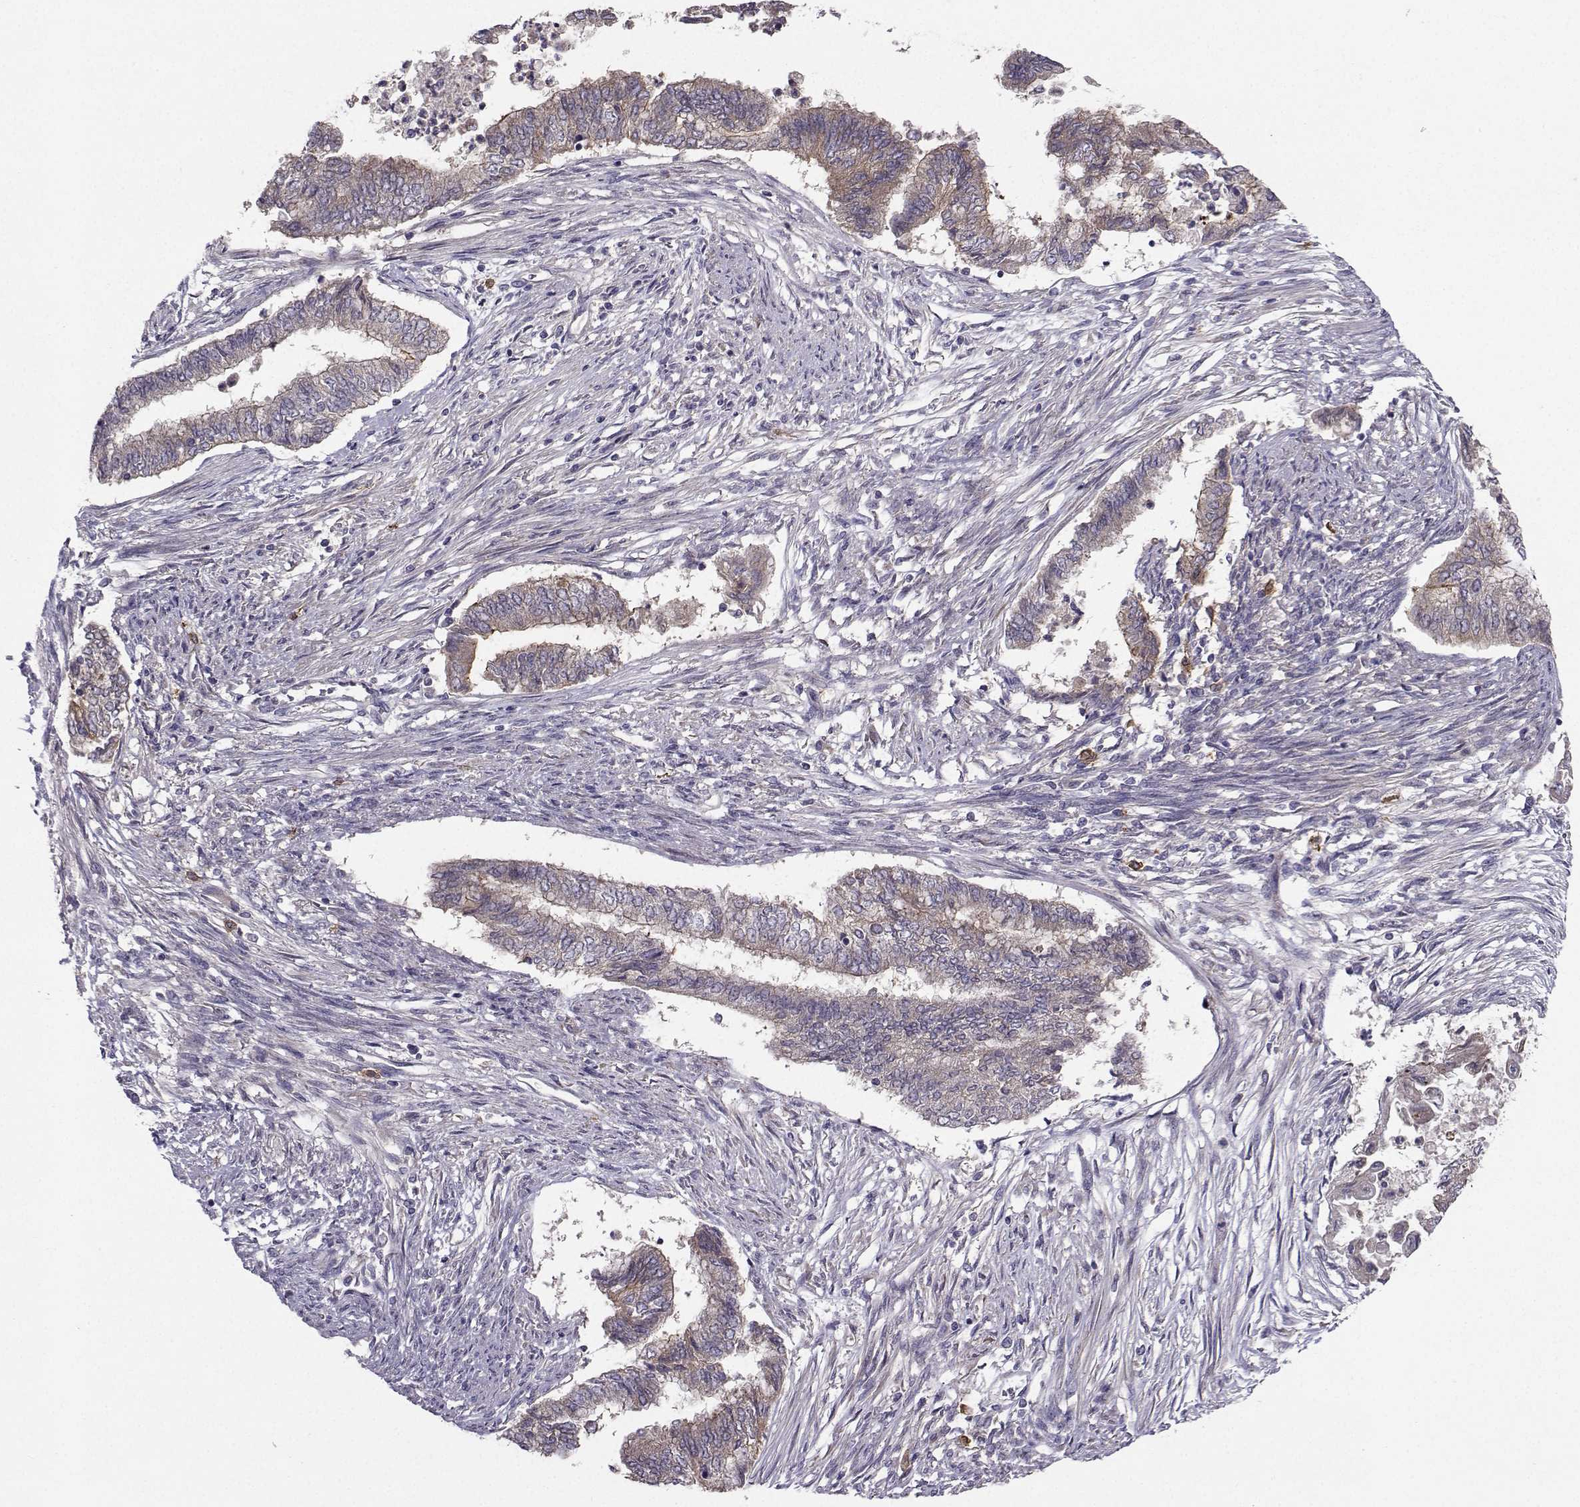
{"staining": {"intensity": "weak", "quantity": "25%-75%", "location": "cytoplasmic/membranous"}, "tissue": "endometrial cancer", "cell_type": "Tumor cells", "image_type": "cancer", "snomed": [{"axis": "morphology", "description": "Adenocarcinoma, NOS"}, {"axis": "topography", "description": "Endometrium"}], "caption": "Endometrial adenocarcinoma stained for a protein displays weak cytoplasmic/membranous positivity in tumor cells.", "gene": "STXBP5", "patient": {"sex": "female", "age": 65}}